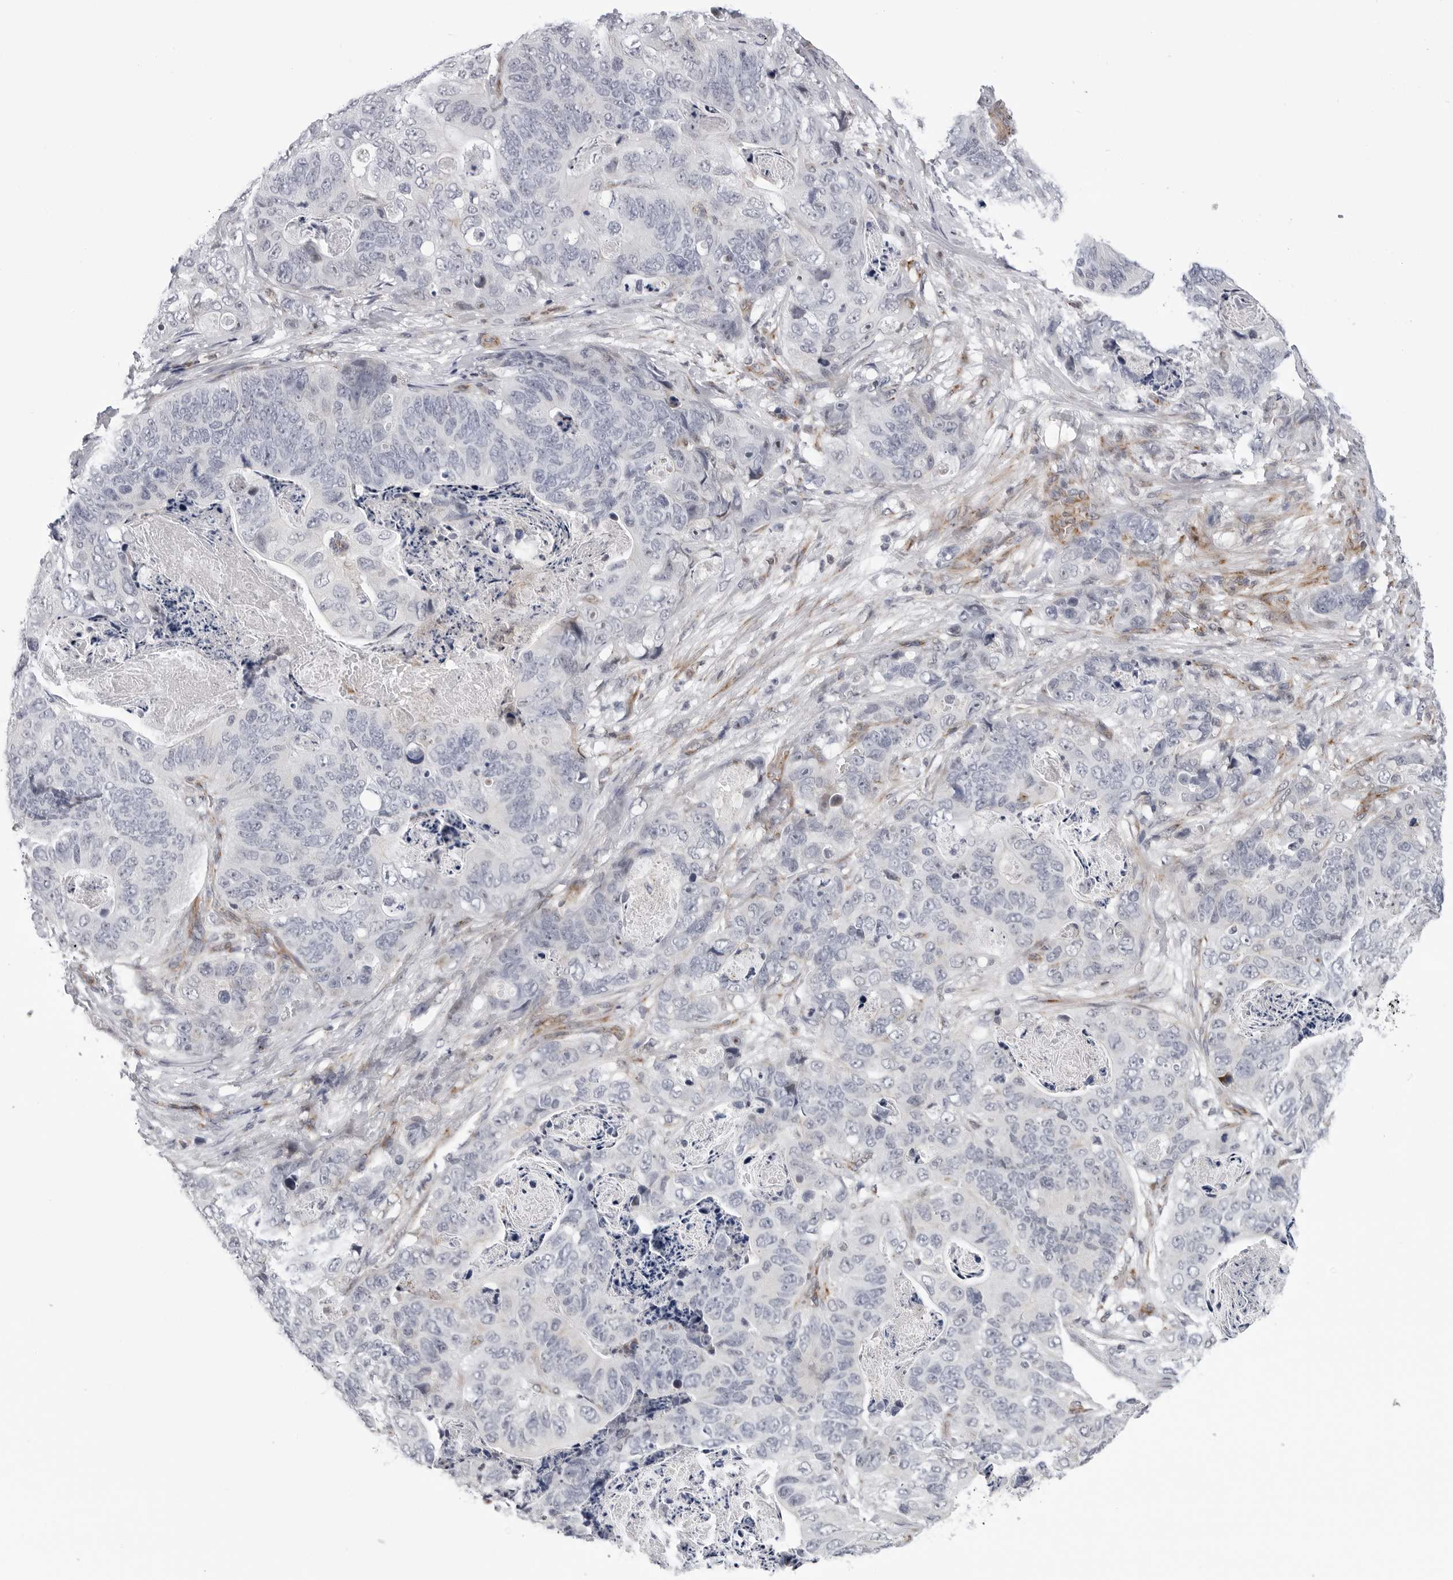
{"staining": {"intensity": "negative", "quantity": "none", "location": "none"}, "tissue": "stomach cancer", "cell_type": "Tumor cells", "image_type": "cancer", "snomed": [{"axis": "morphology", "description": "Normal tissue, NOS"}, {"axis": "morphology", "description": "Adenocarcinoma, NOS"}, {"axis": "topography", "description": "Stomach"}], "caption": "Immunohistochemistry (IHC) of human stomach cancer reveals no staining in tumor cells. (DAB immunohistochemistry (IHC) visualized using brightfield microscopy, high magnification).", "gene": "CDK20", "patient": {"sex": "female", "age": 89}}